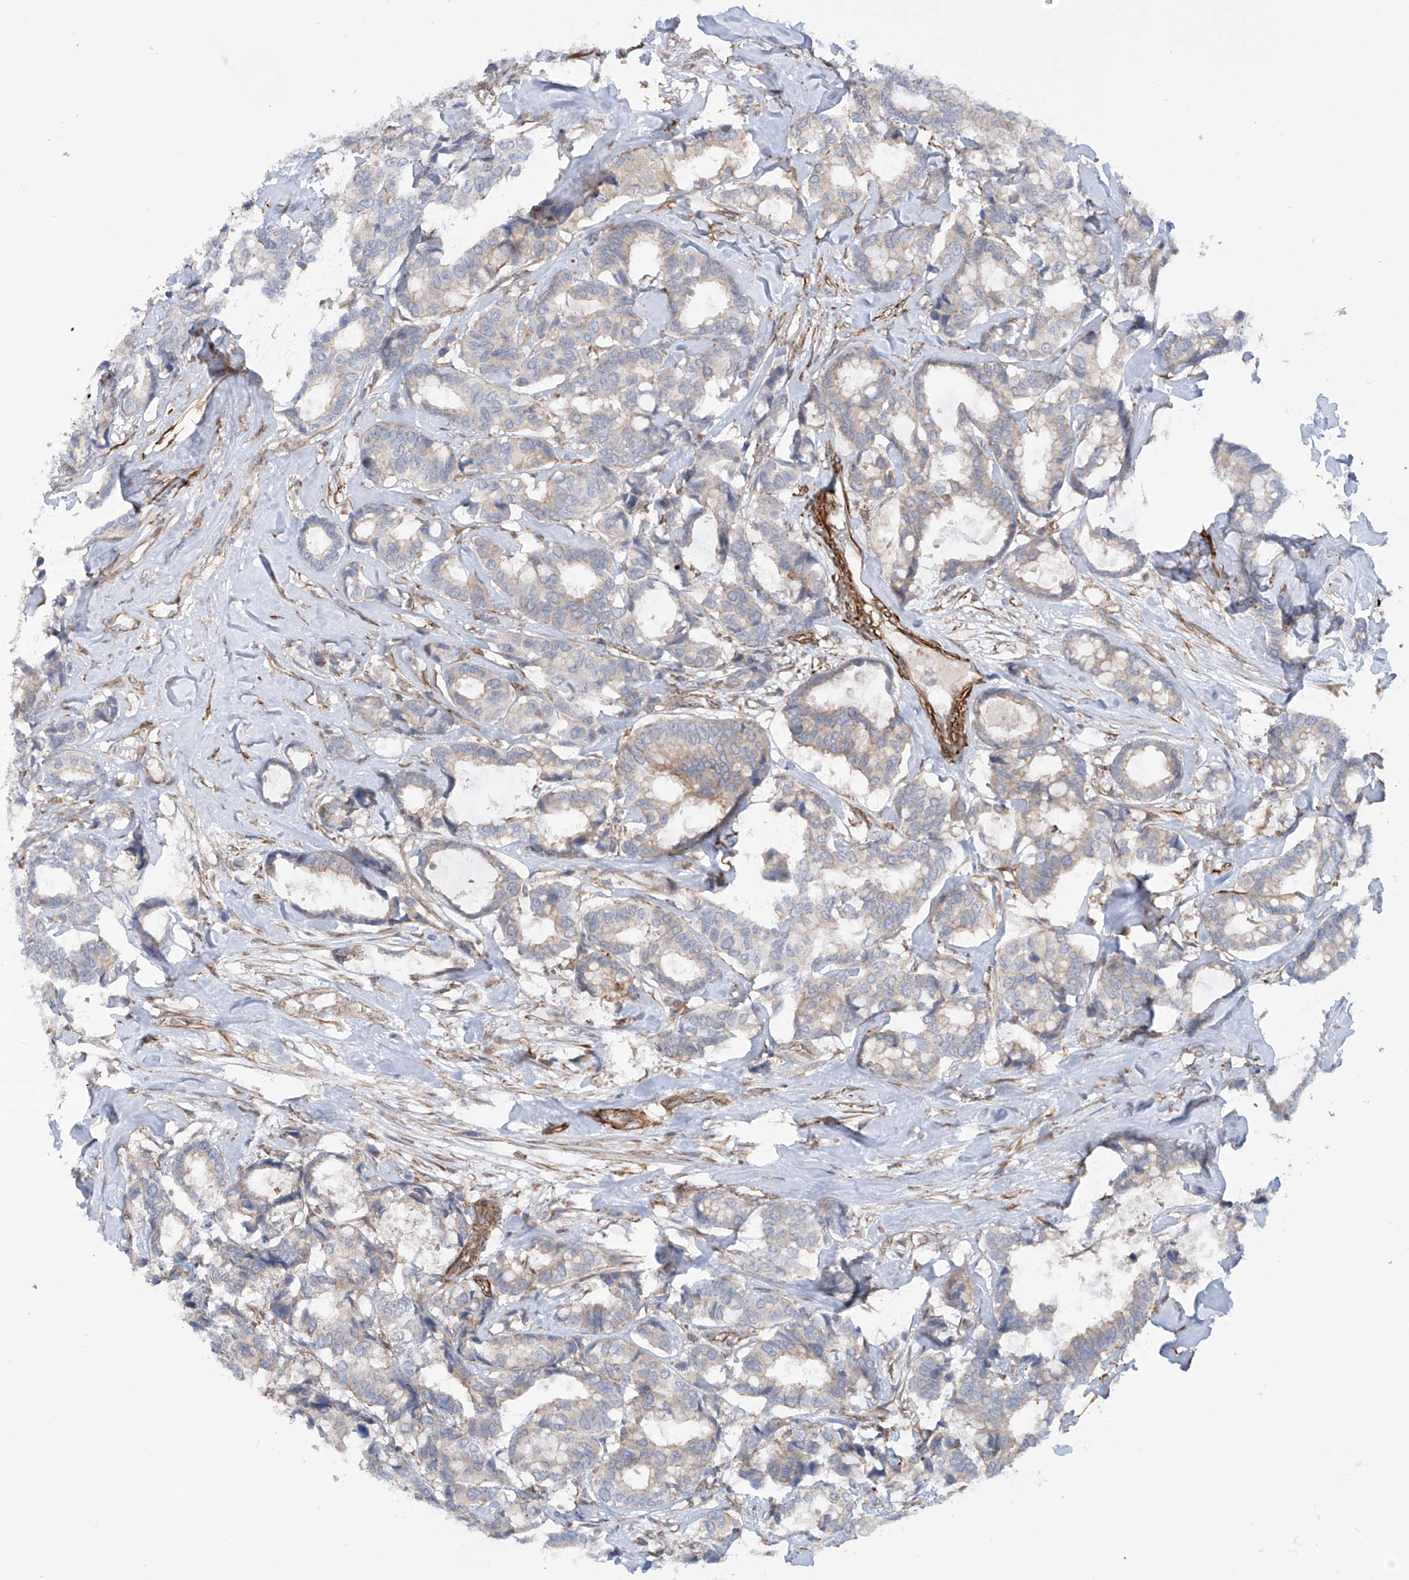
{"staining": {"intensity": "weak", "quantity": "<25%", "location": "cytoplasmic/membranous"}, "tissue": "breast cancer", "cell_type": "Tumor cells", "image_type": "cancer", "snomed": [{"axis": "morphology", "description": "Duct carcinoma"}, {"axis": "topography", "description": "Breast"}], "caption": "High power microscopy image of an IHC image of breast cancer, revealing no significant staining in tumor cells.", "gene": "ZNF490", "patient": {"sex": "female", "age": 87}}